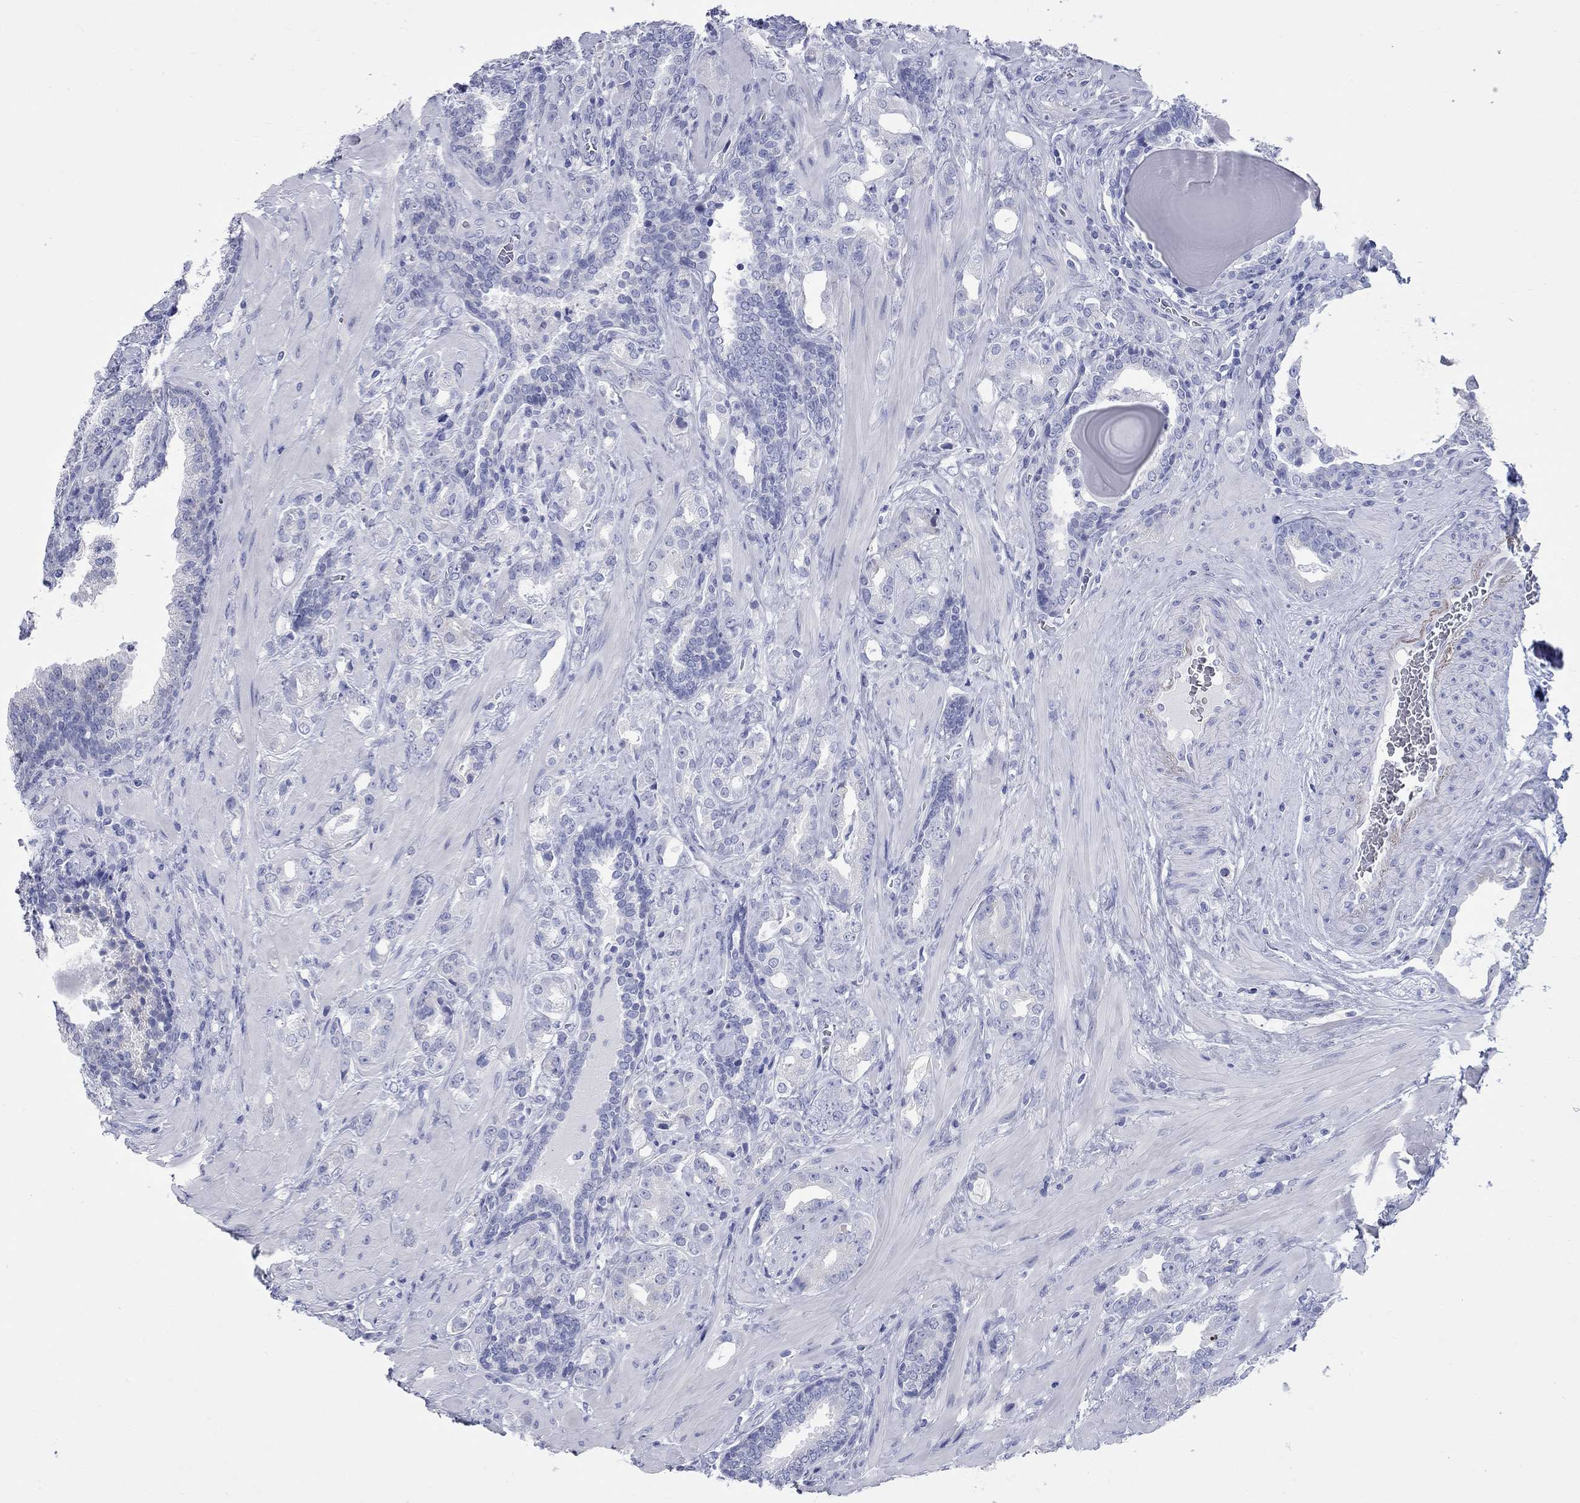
{"staining": {"intensity": "negative", "quantity": "none", "location": "none"}, "tissue": "prostate cancer", "cell_type": "Tumor cells", "image_type": "cancer", "snomed": [{"axis": "morphology", "description": "Adenocarcinoma, NOS"}, {"axis": "topography", "description": "Prostate"}], "caption": "Tumor cells are negative for protein expression in human adenocarcinoma (prostate).", "gene": "CCNA1", "patient": {"sex": "male", "age": 57}}